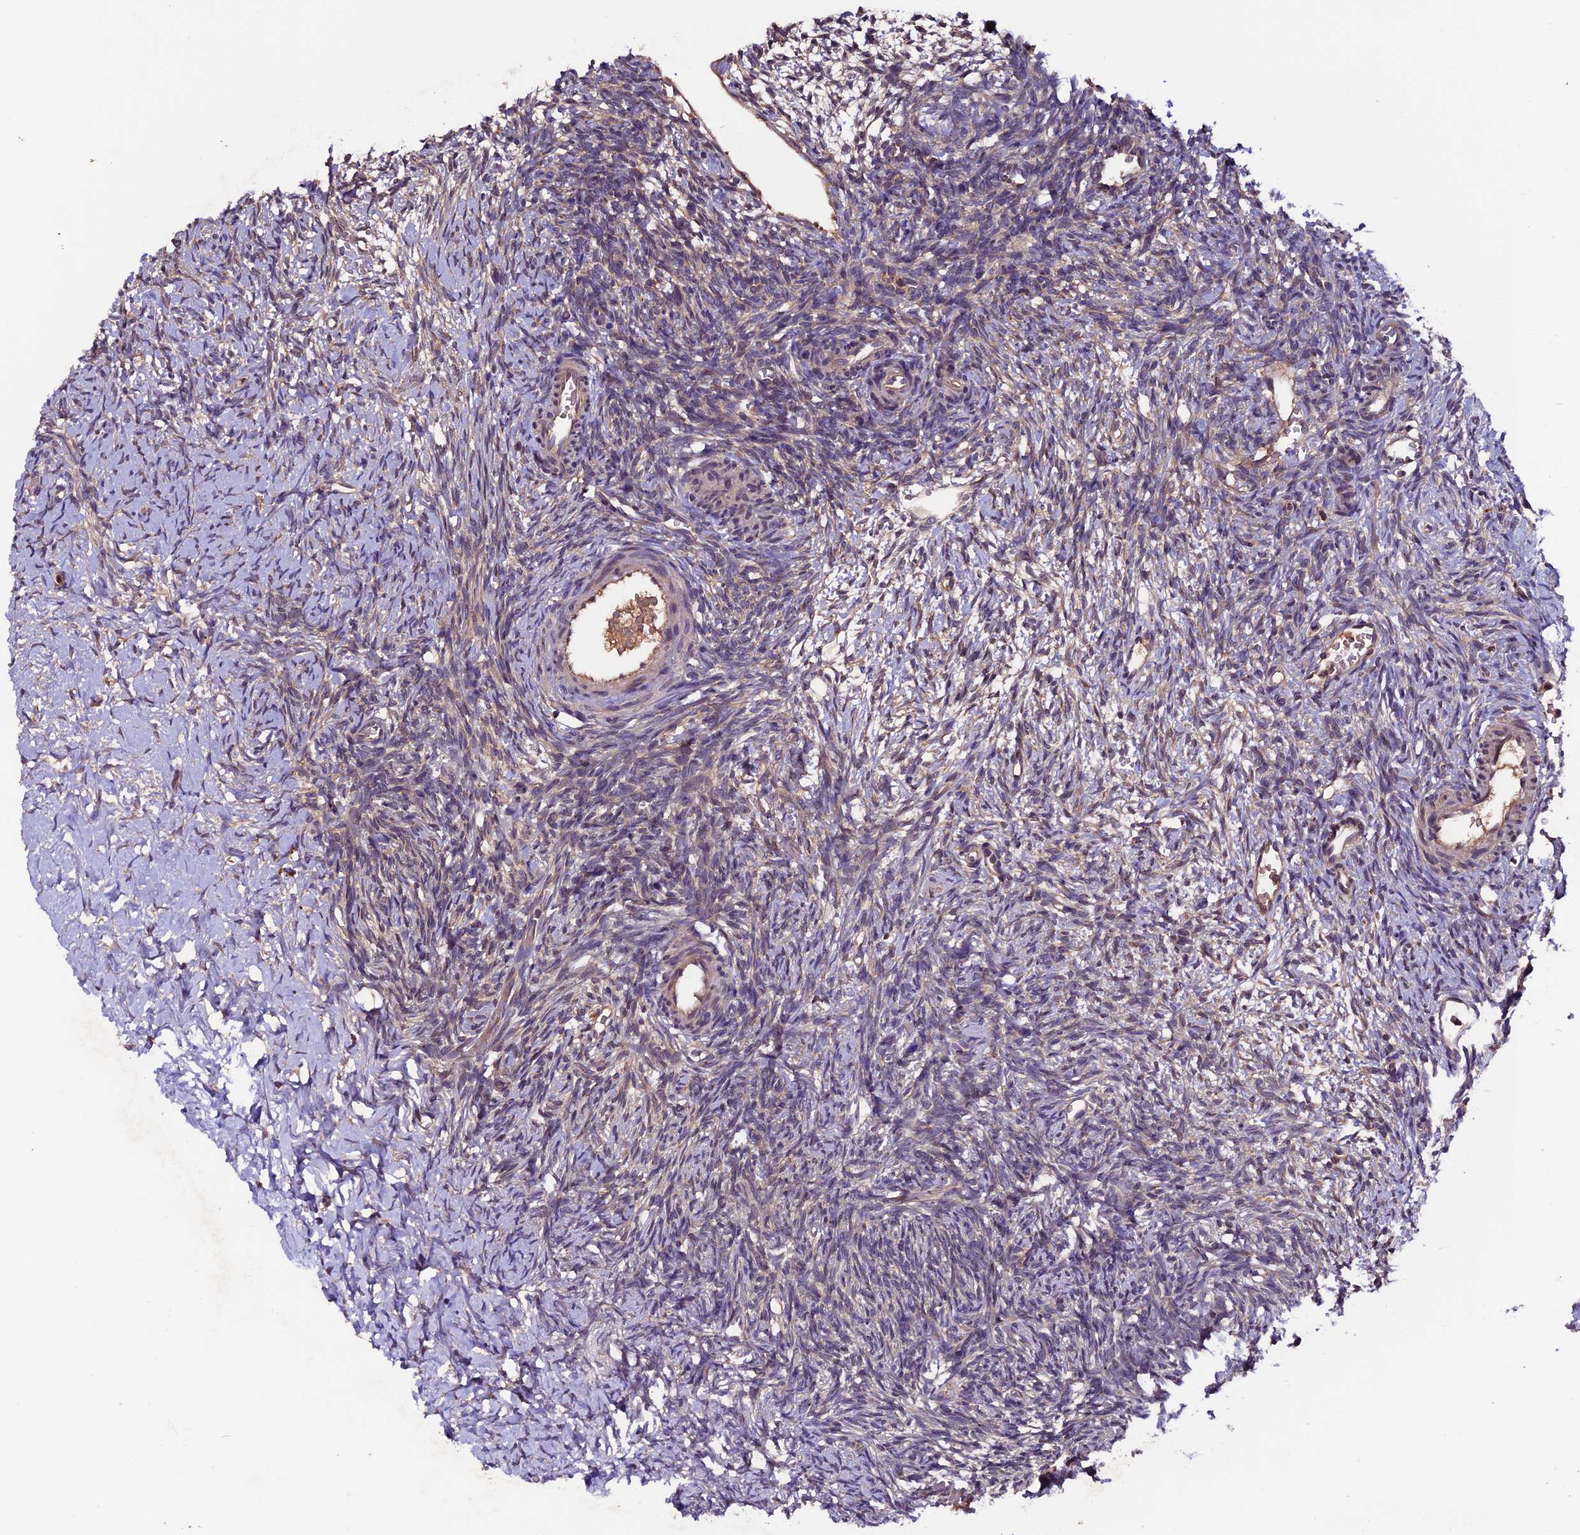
{"staining": {"intensity": "weak", "quantity": "25%-75%", "location": "cytoplasmic/membranous"}, "tissue": "ovary", "cell_type": "Ovarian stroma cells", "image_type": "normal", "snomed": [{"axis": "morphology", "description": "Normal tissue, NOS"}, {"axis": "topography", "description": "Ovary"}], "caption": "Immunohistochemical staining of normal ovary shows weak cytoplasmic/membranous protein positivity in about 25%-75% of ovarian stroma cells. The staining was performed using DAB to visualize the protein expression in brown, while the nuclei were stained in blue with hematoxylin (Magnification: 20x).", "gene": "ZNF598", "patient": {"sex": "female", "age": 39}}